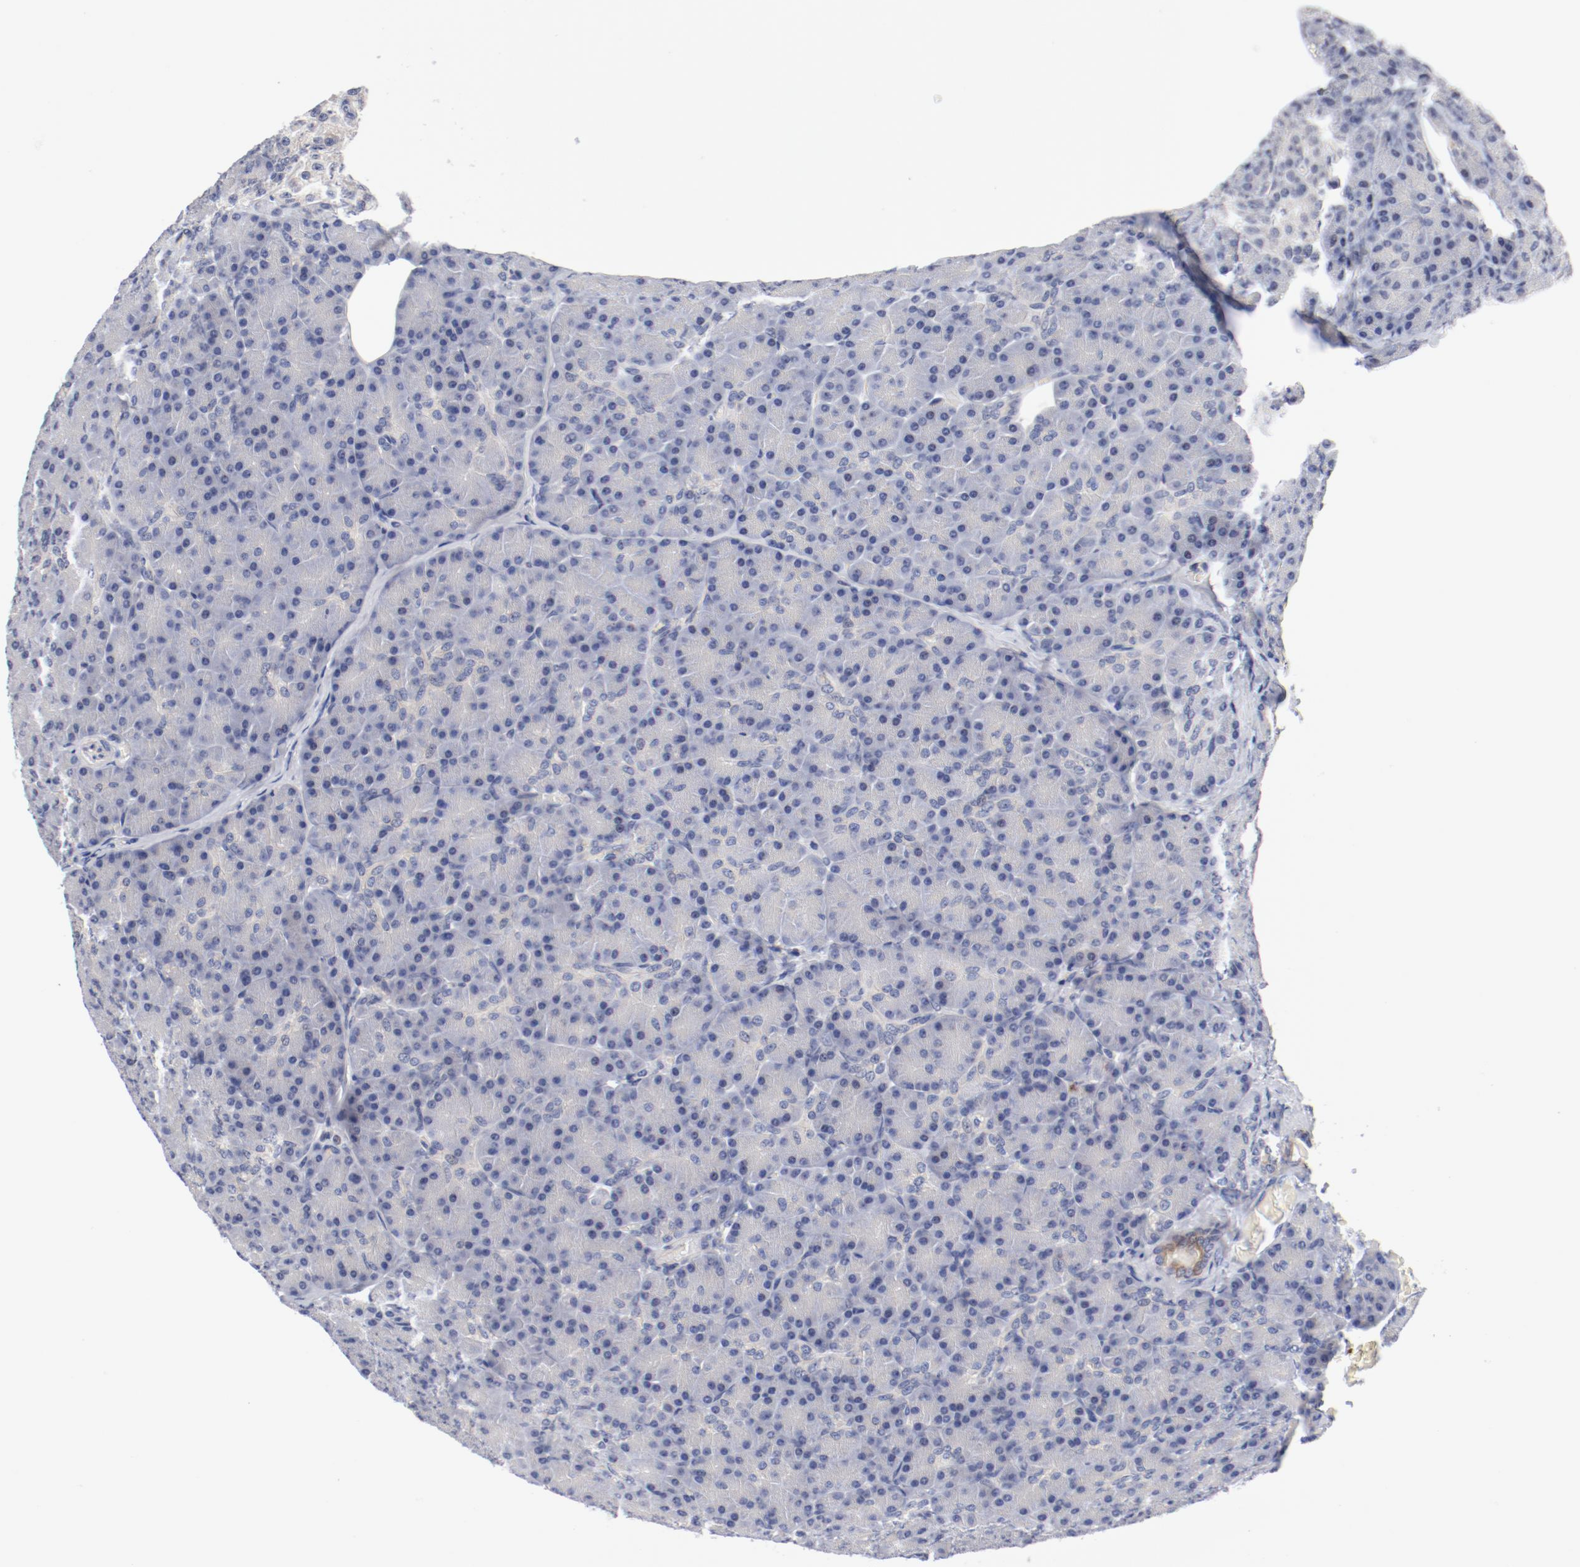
{"staining": {"intensity": "negative", "quantity": "none", "location": "none"}, "tissue": "pancreas", "cell_type": "Exocrine glandular cells", "image_type": "normal", "snomed": [{"axis": "morphology", "description": "Normal tissue, NOS"}, {"axis": "topography", "description": "Pancreas"}], "caption": "Immunohistochemistry photomicrograph of benign human pancreas stained for a protein (brown), which reveals no staining in exocrine glandular cells. The staining is performed using DAB brown chromogen with nuclei counter-stained in using hematoxylin.", "gene": "GPR143", "patient": {"sex": "female", "age": 43}}